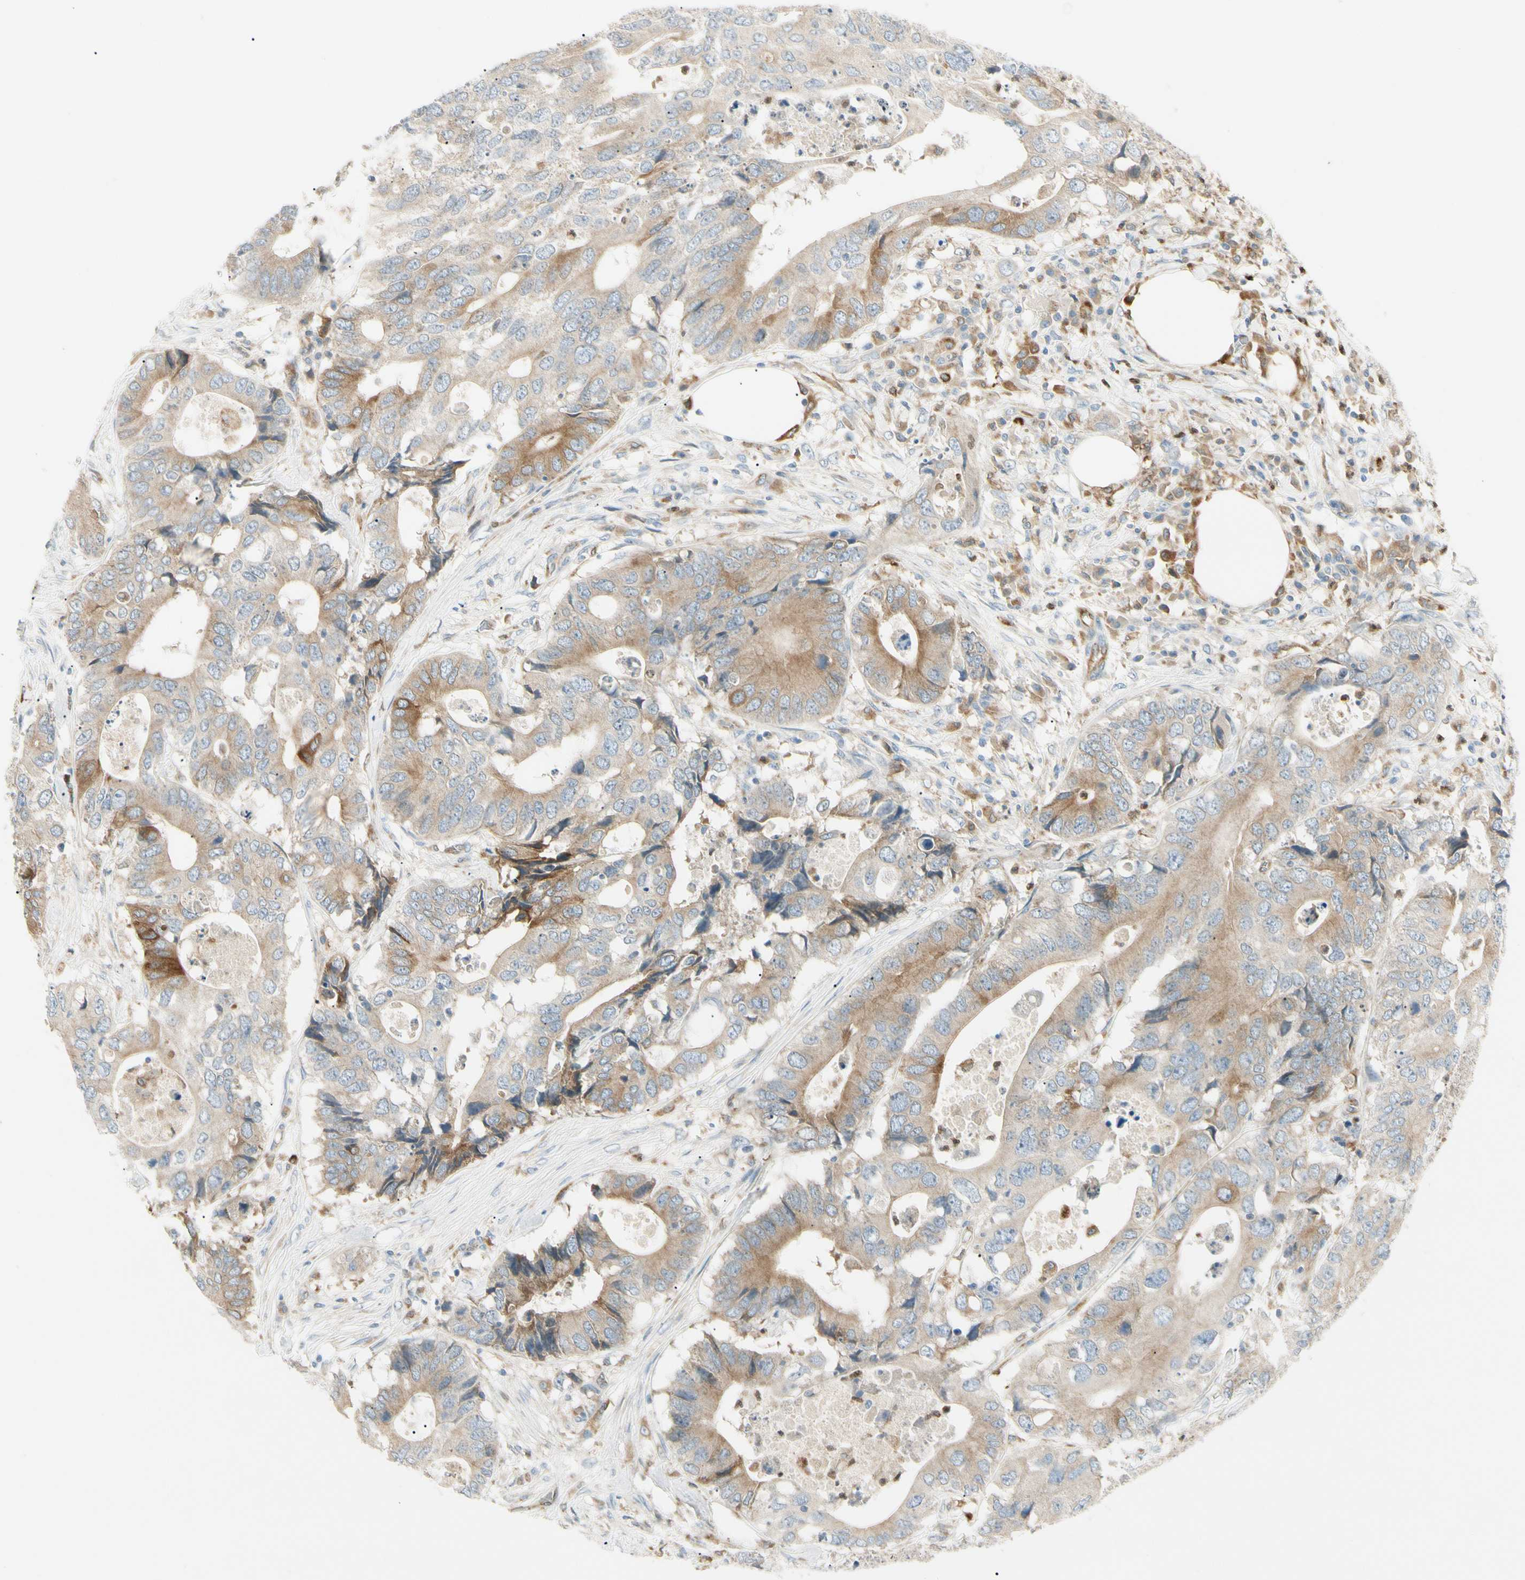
{"staining": {"intensity": "moderate", "quantity": "<25%", "location": "cytoplasmic/membranous"}, "tissue": "colorectal cancer", "cell_type": "Tumor cells", "image_type": "cancer", "snomed": [{"axis": "morphology", "description": "Adenocarcinoma, NOS"}, {"axis": "topography", "description": "Colon"}], "caption": "High-power microscopy captured an immunohistochemistry (IHC) micrograph of colorectal adenocarcinoma, revealing moderate cytoplasmic/membranous positivity in about <25% of tumor cells.", "gene": "LPCAT2", "patient": {"sex": "male", "age": 71}}